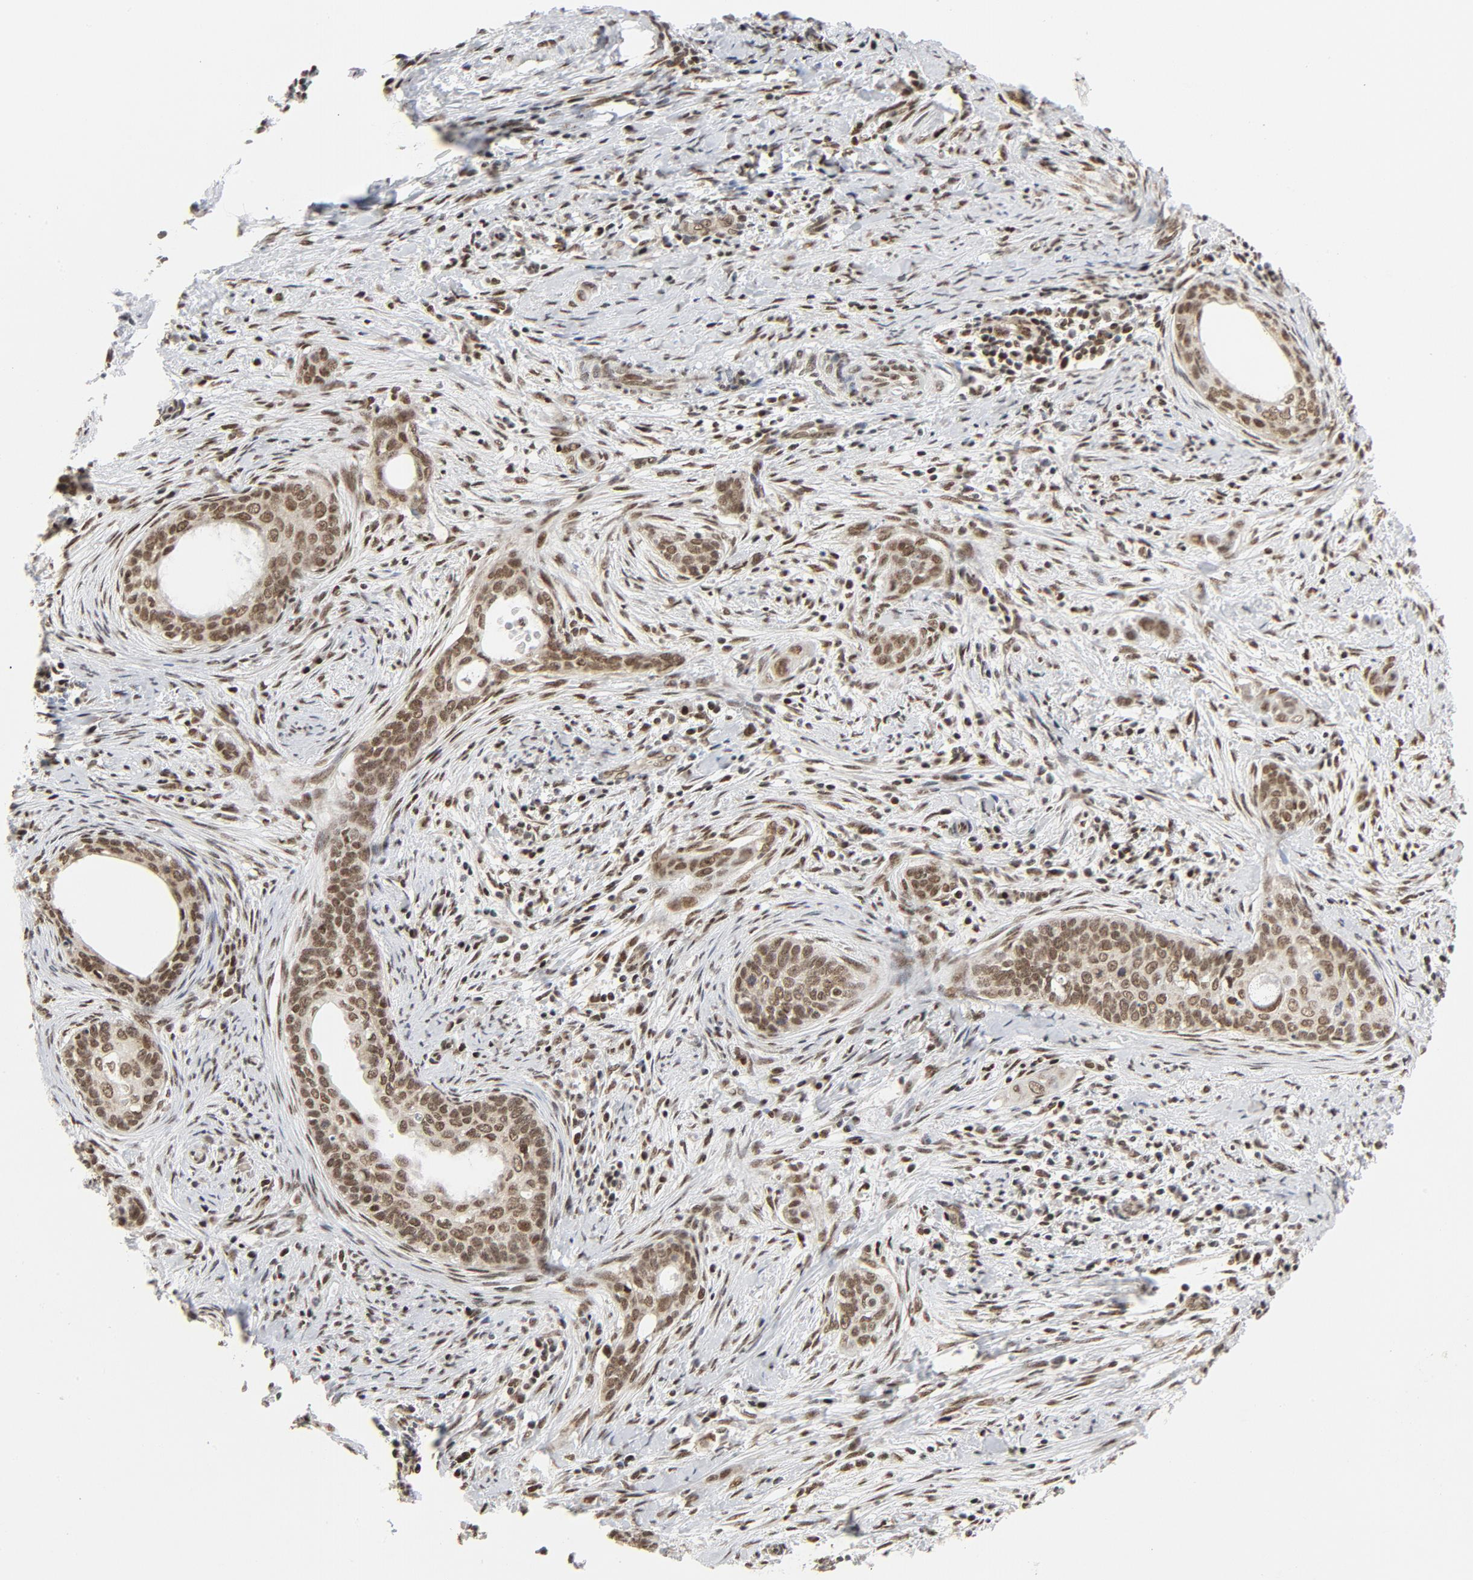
{"staining": {"intensity": "moderate", "quantity": ">75%", "location": "nuclear"}, "tissue": "cervical cancer", "cell_type": "Tumor cells", "image_type": "cancer", "snomed": [{"axis": "morphology", "description": "Squamous cell carcinoma, NOS"}, {"axis": "topography", "description": "Cervix"}], "caption": "This is a histology image of IHC staining of cervical cancer, which shows moderate positivity in the nuclear of tumor cells.", "gene": "ERCC1", "patient": {"sex": "female", "age": 33}}